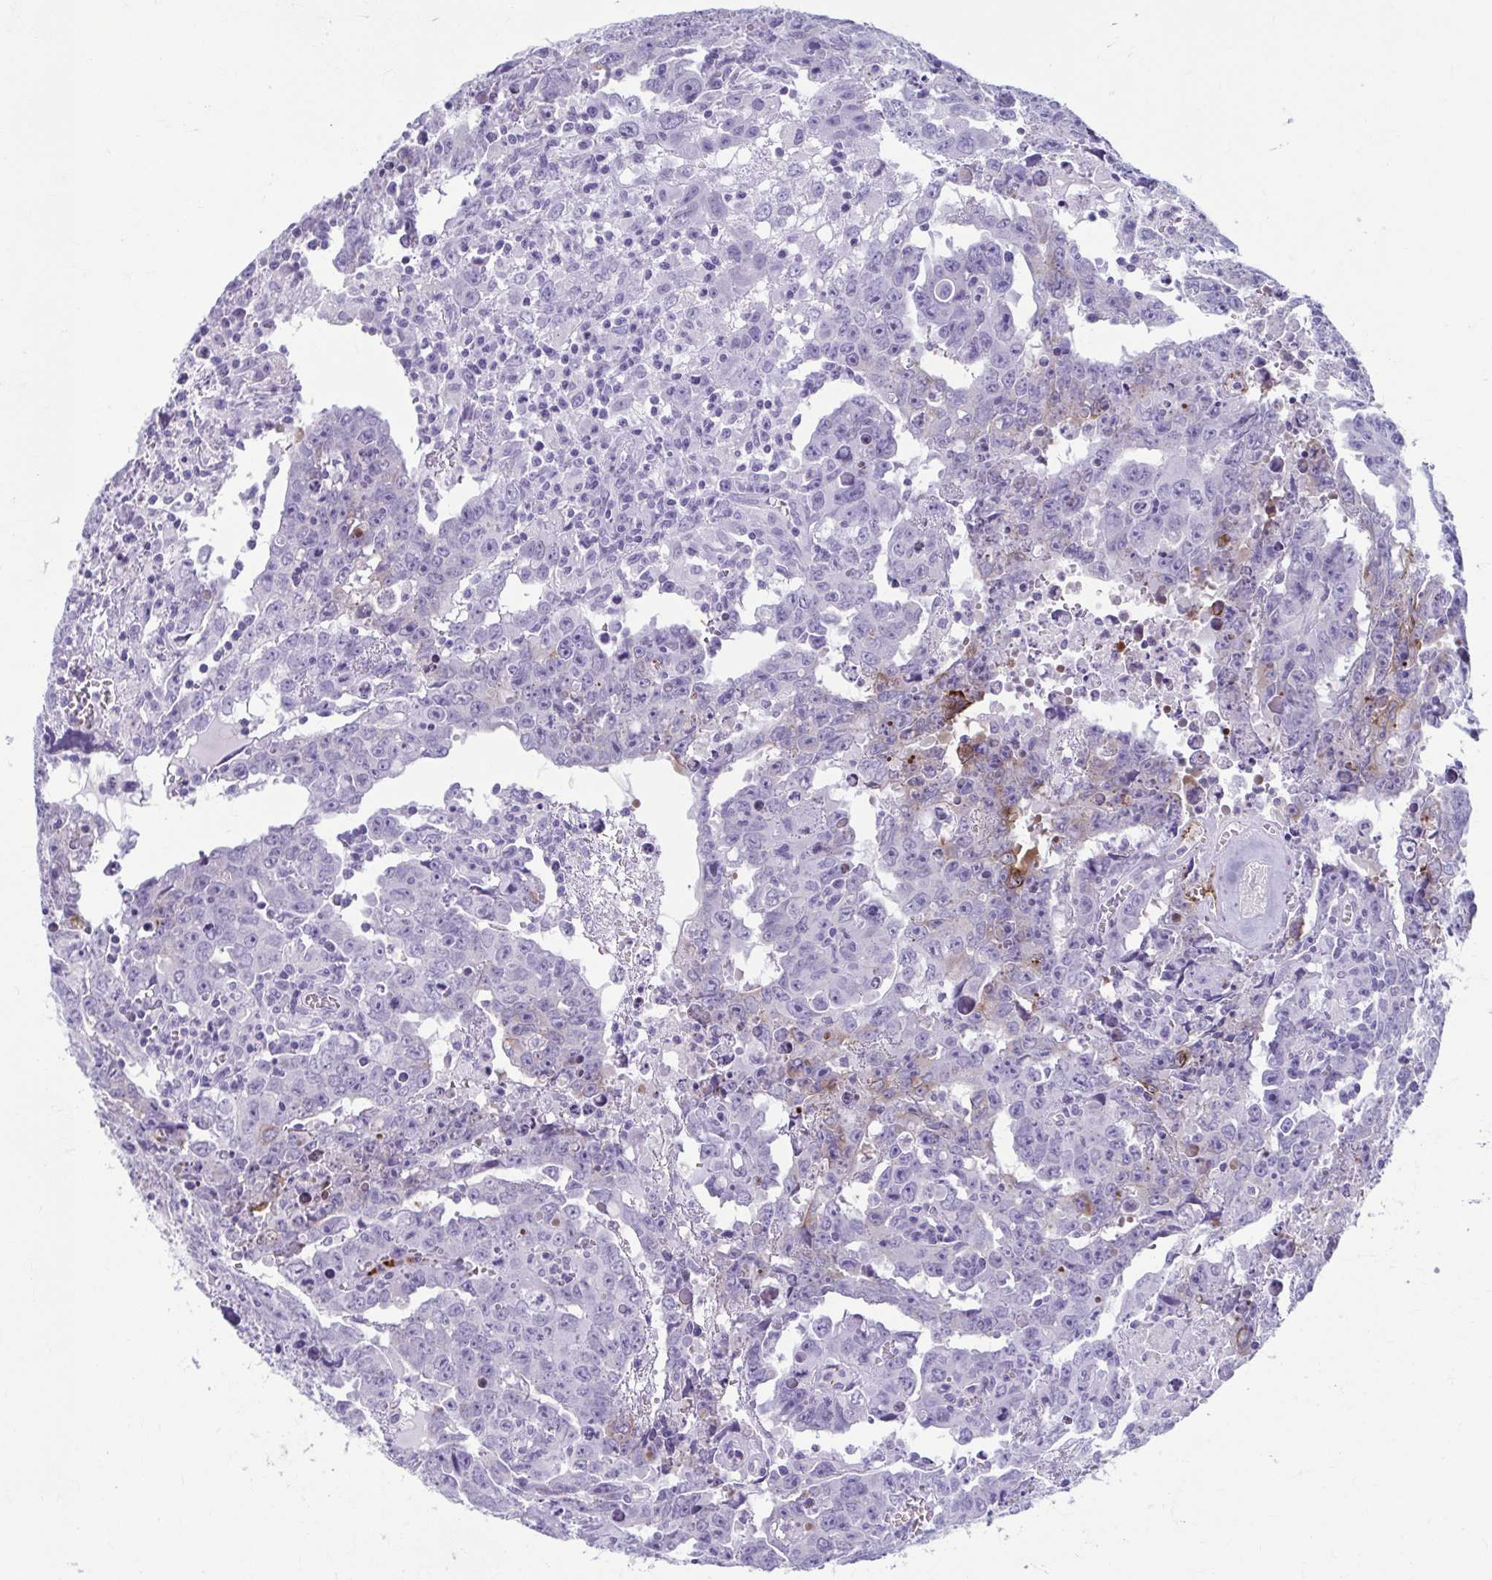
{"staining": {"intensity": "weak", "quantity": "<25%", "location": "cytoplasmic/membranous"}, "tissue": "testis cancer", "cell_type": "Tumor cells", "image_type": "cancer", "snomed": [{"axis": "morphology", "description": "Carcinoma, Embryonal, NOS"}, {"axis": "topography", "description": "Testis"}], "caption": "Immunohistochemistry (IHC) of human testis embryonal carcinoma reveals no positivity in tumor cells.", "gene": "TCEAL3", "patient": {"sex": "male", "age": 22}}